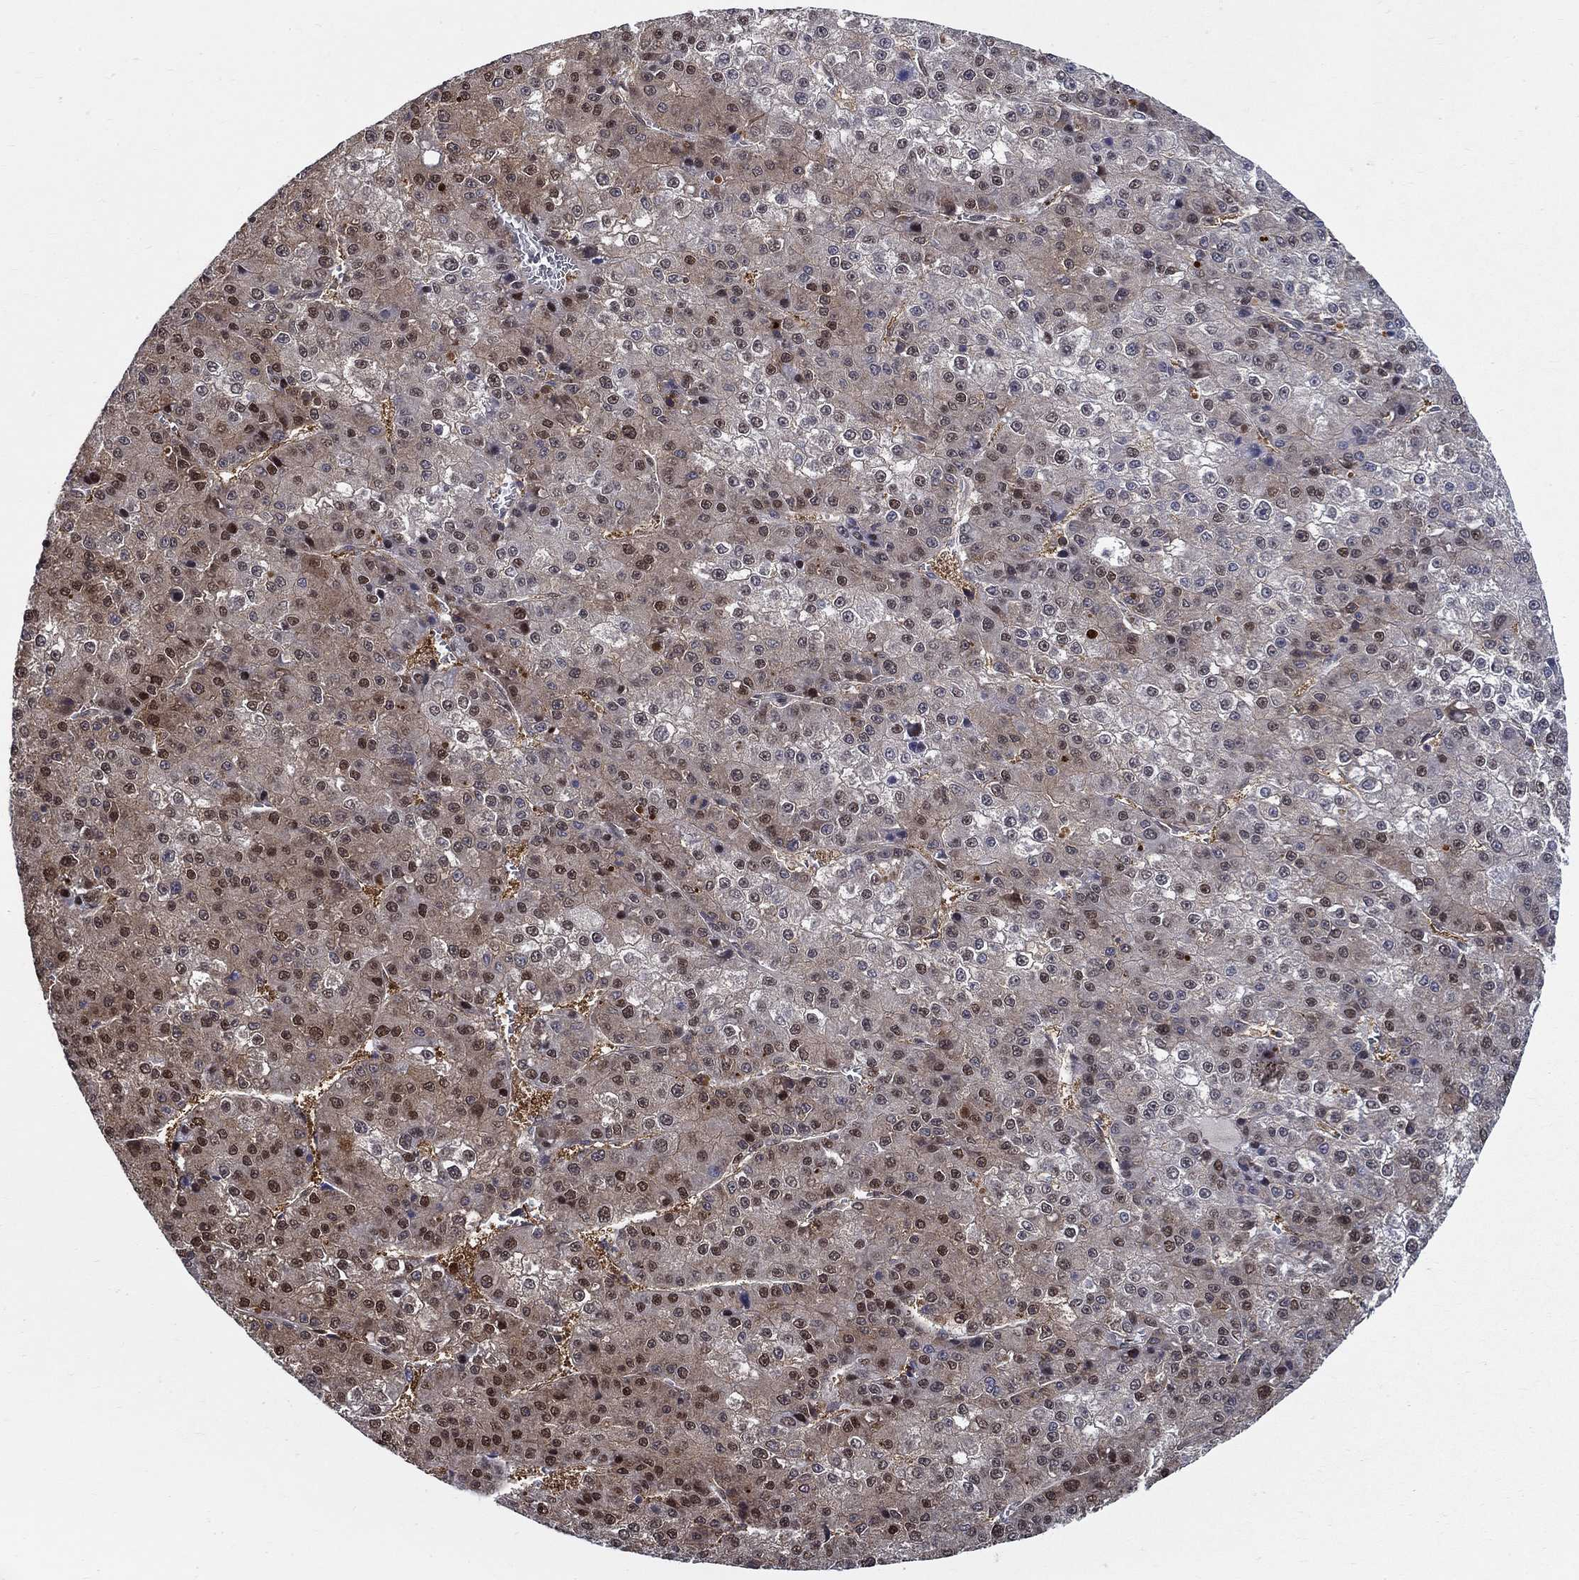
{"staining": {"intensity": "strong", "quantity": "<25%", "location": "nuclear"}, "tissue": "liver cancer", "cell_type": "Tumor cells", "image_type": "cancer", "snomed": [{"axis": "morphology", "description": "Carcinoma, Hepatocellular, NOS"}, {"axis": "topography", "description": "Liver"}], "caption": "This is an image of immunohistochemistry staining of liver hepatocellular carcinoma, which shows strong expression in the nuclear of tumor cells.", "gene": "ZNF594", "patient": {"sex": "female", "age": 73}}